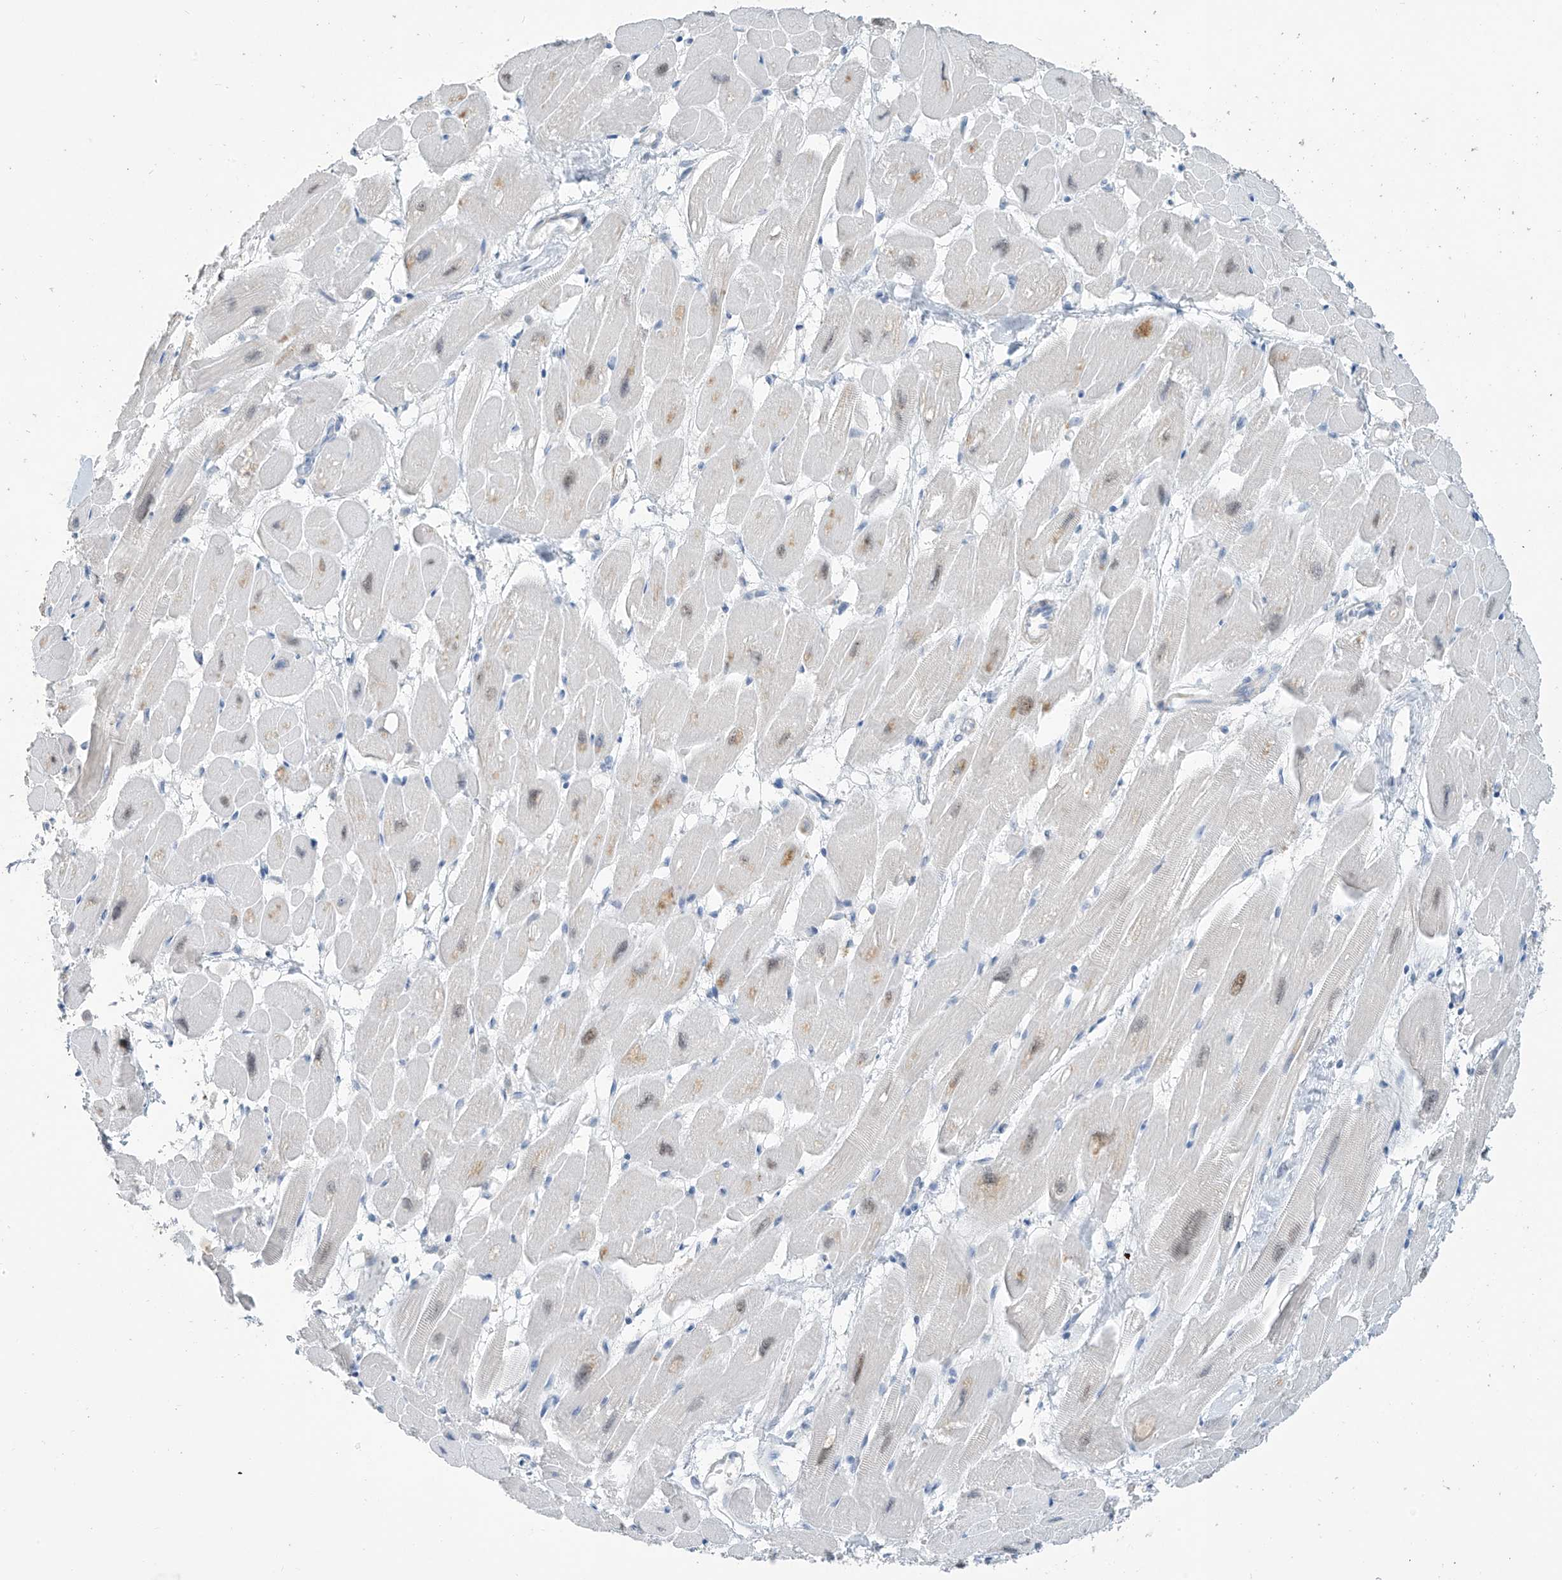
{"staining": {"intensity": "weak", "quantity": "25%-75%", "location": "cytoplasmic/membranous,nuclear"}, "tissue": "heart muscle", "cell_type": "Cardiomyocytes", "image_type": "normal", "snomed": [{"axis": "morphology", "description": "Normal tissue, NOS"}, {"axis": "topography", "description": "Heart"}], "caption": "Heart muscle stained for a protein exhibits weak cytoplasmic/membranous,nuclear positivity in cardiomyocytes. (Stains: DAB (3,3'-diaminobenzidine) in brown, nuclei in blue, Microscopy: brightfield microscopy at high magnification).", "gene": "METAP1D", "patient": {"sex": "female", "age": 54}}